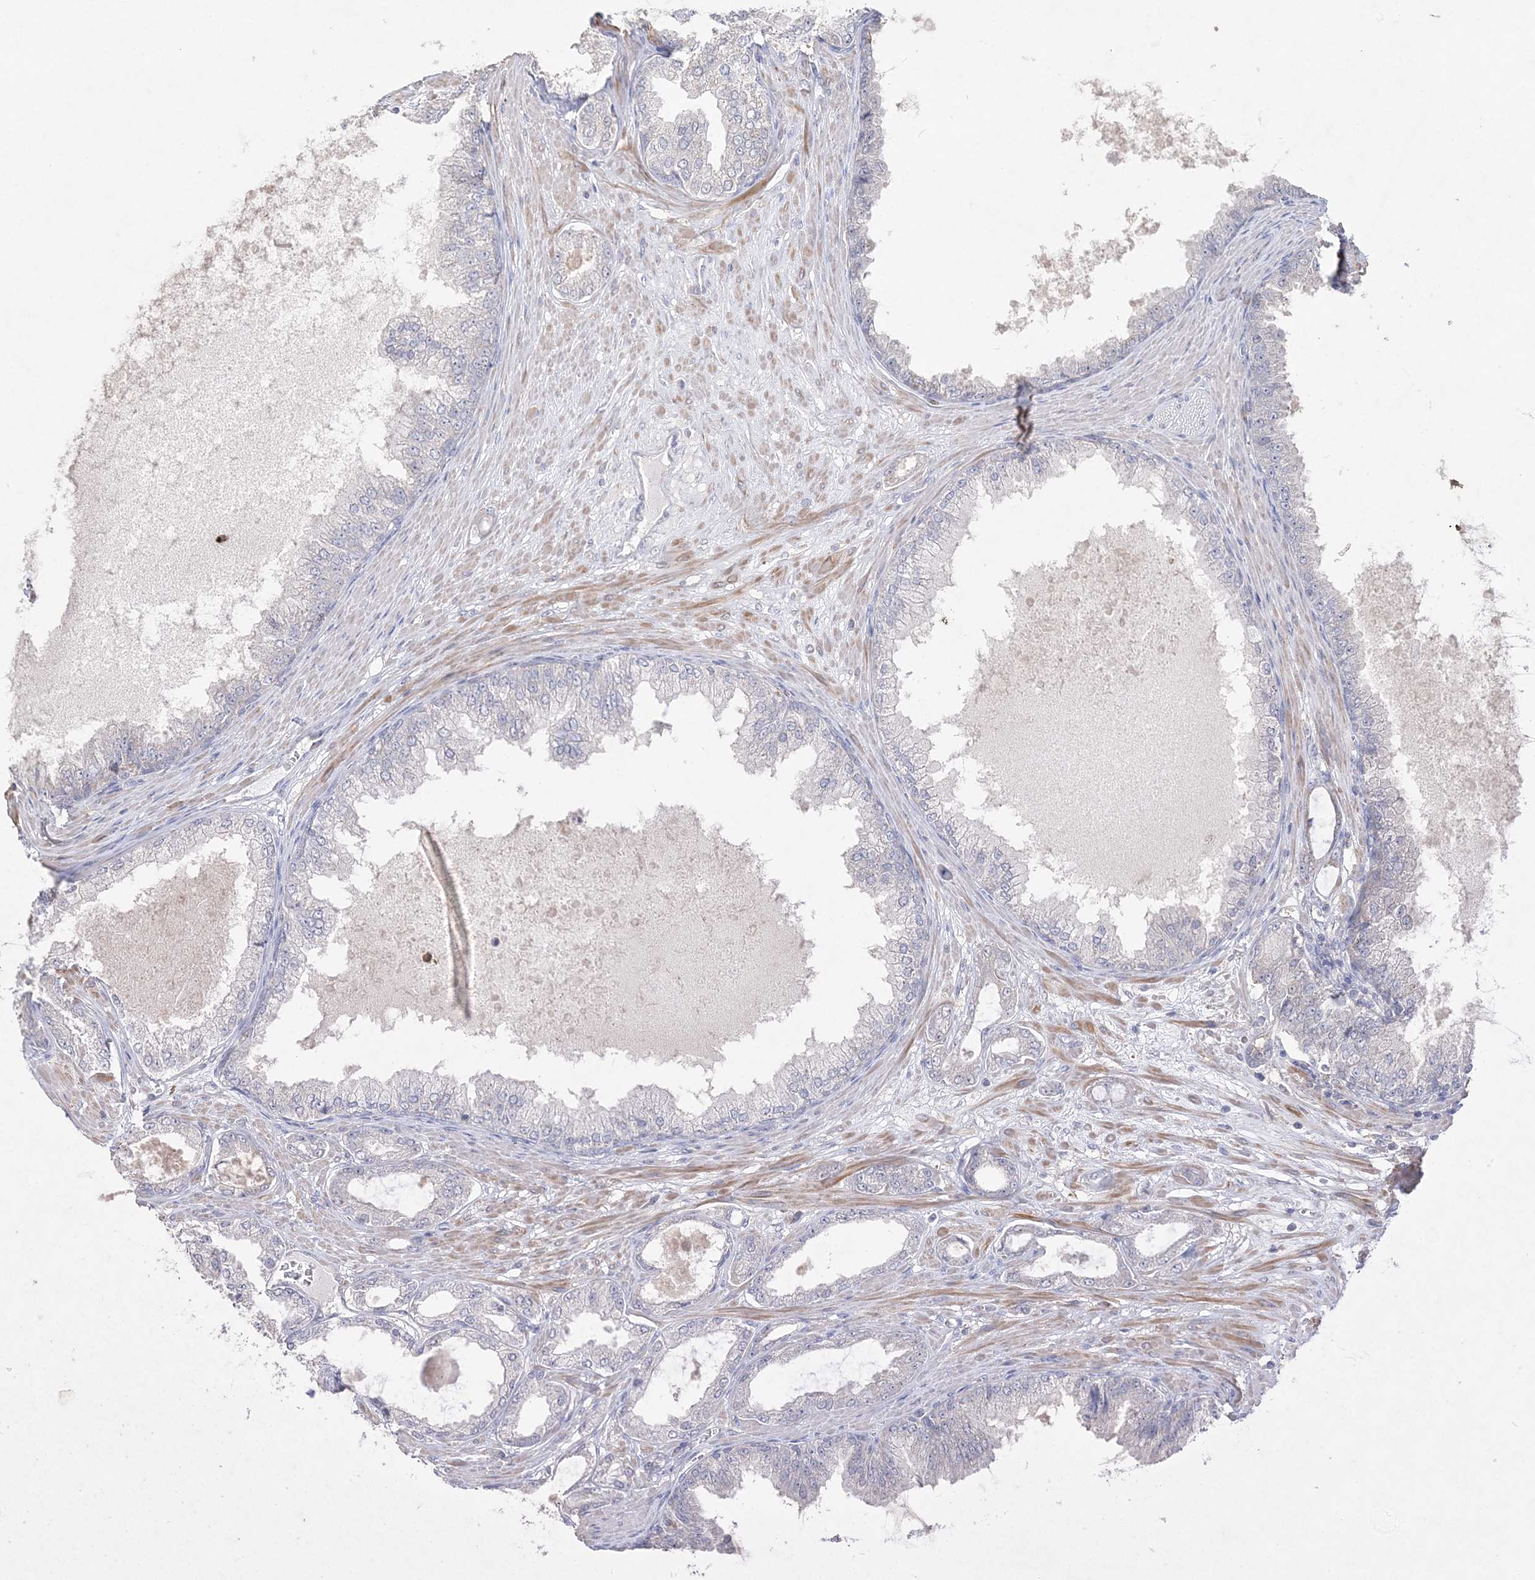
{"staining": {"intensity": "negative", "quantity": "none", "location": "none"}, "tissue": "prostate cancer", "cell_type": "Tumor cells", "image_type": "cancer", "snomed": [{"axis": "morphology", "description": "Adenocarcinoma, Low grade"}, {"axis": "topography", "description": "Prostate"}], "caption": "Prostate cancer was stained to show a protein in brown. There is no significant positivity in tumor cells. (DAB IHC with hematoxylin counter stain).", "gene": "SH3BP4", "patient": {"sex": "male", "age": 63}}